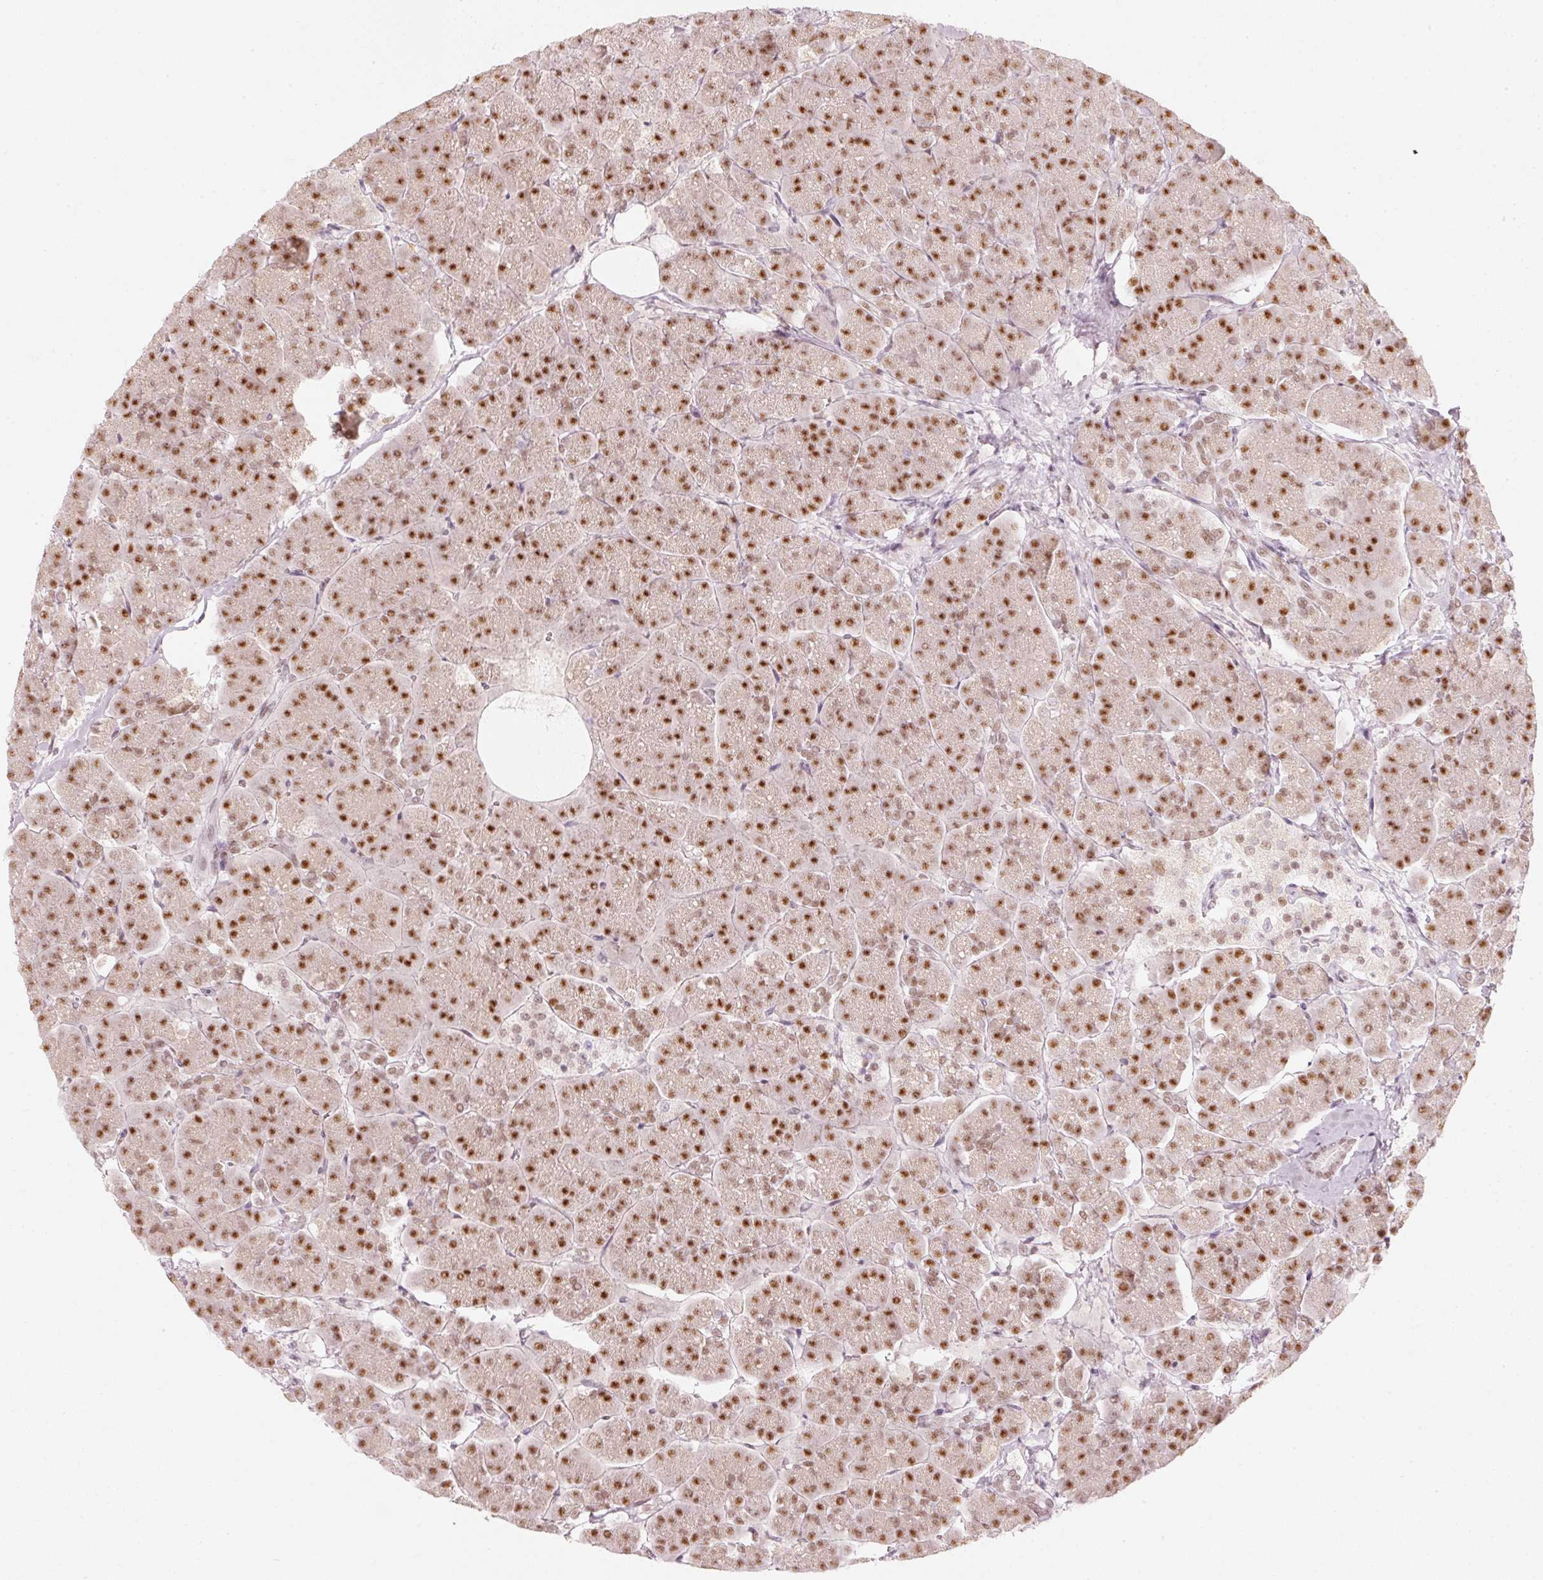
{"staining": {"intensity": "moderate", "quantity": ">75%", "location": "nuclear"}, "tissue": "pancreas", "cell_type": "Exocrine glandular cells", "image_type": "normal", "snomed": [{"axis": "morphology", "description": "Normal tissue, NOS"}, {"axis": "topography", "description": "Pancreas"}, {"axis": "topography", "description": "Peripheral nerve tissue"}], "caption": "This image shows immunohistochemistry staining of benign pancreas, with medium moderate nuclear expression in about >75% of exocrine glandular cells.", "gene": "PPP1R10", "patient": {"sex": "male", "age": 54}}